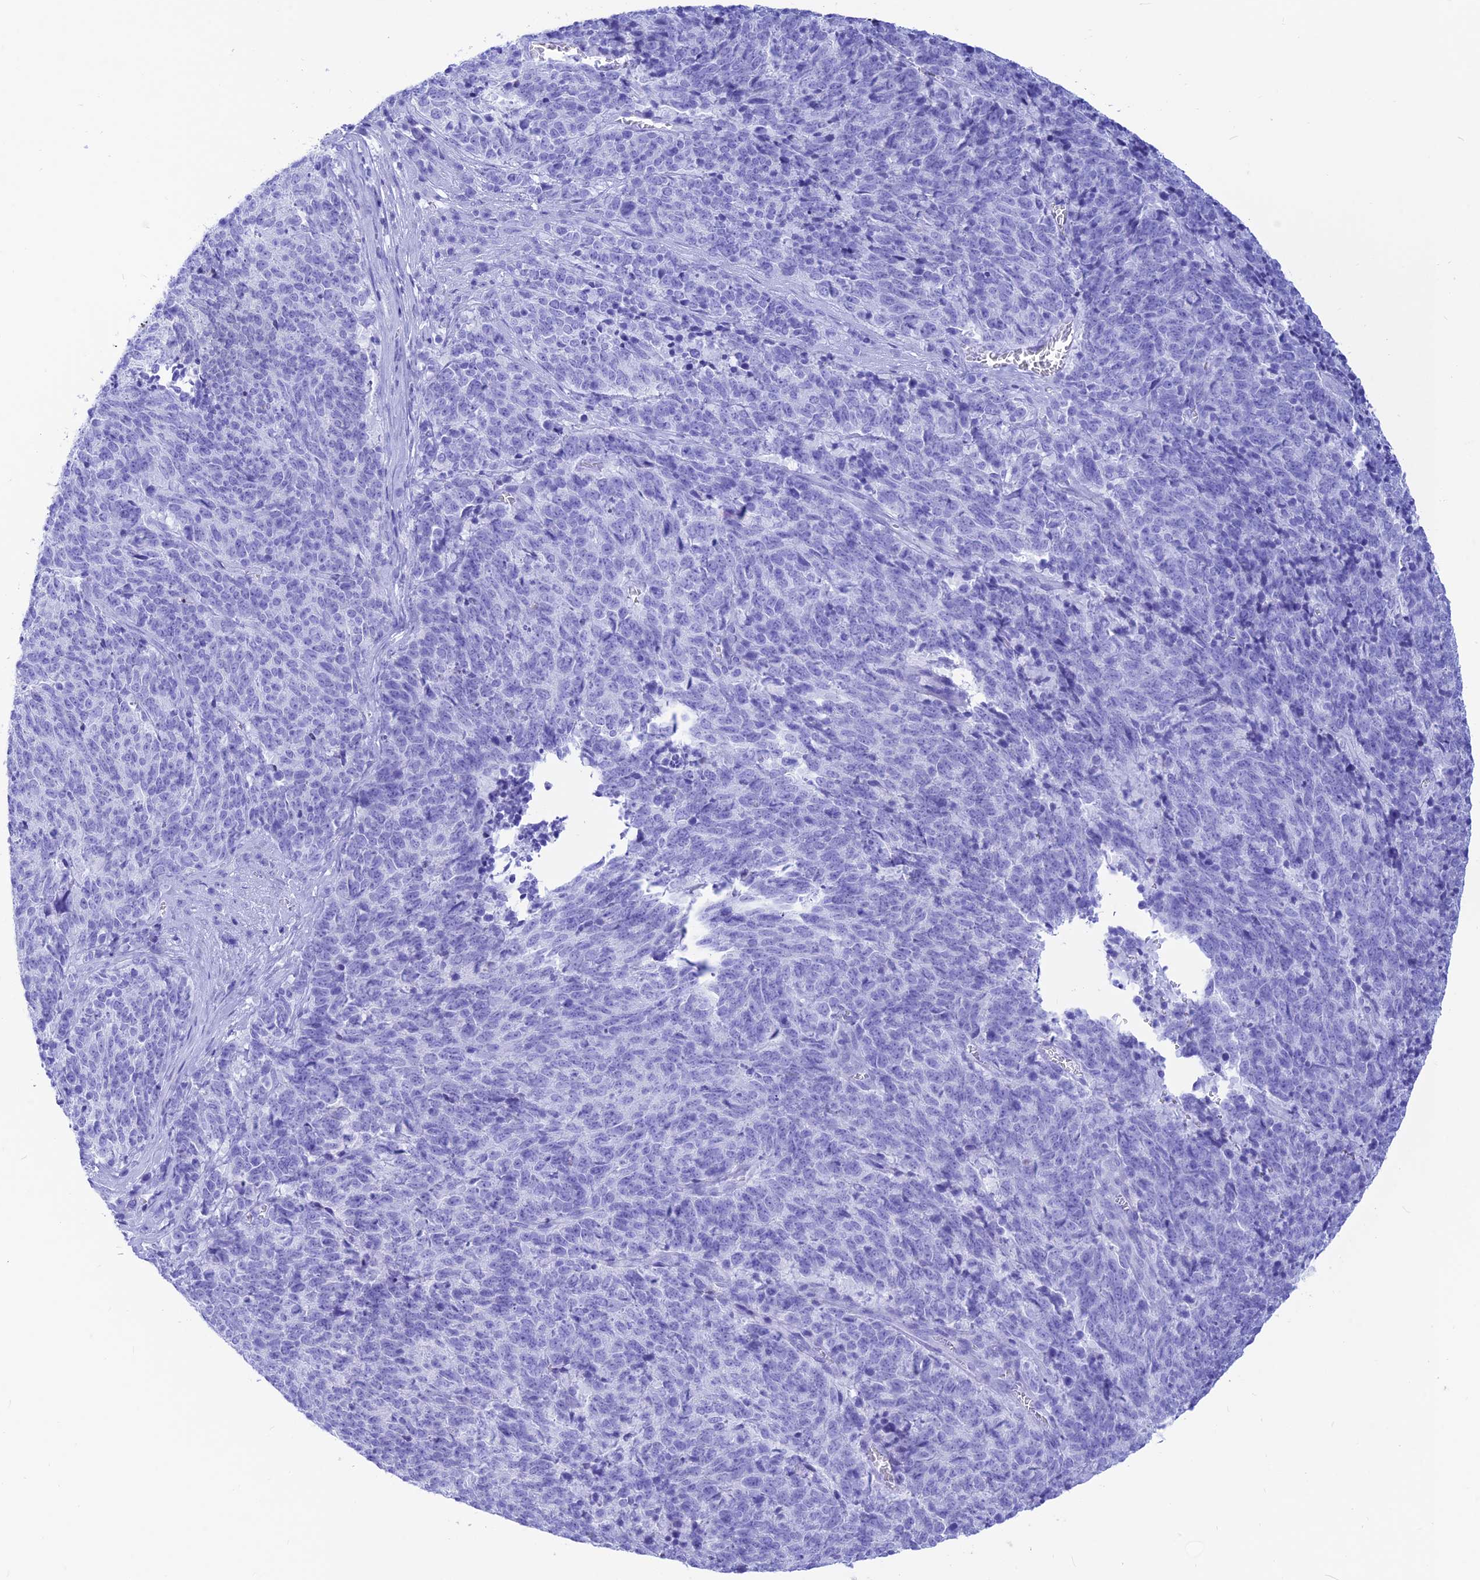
{"staining": {"intensity": "negative", "quantity": "none", "location": "none"}, "tissue": "cervical cancer", "cell_type": "Tumor cells", "image_type": "cancer", "snomed": [{"axis": "morphology", "description": "Squamous cell carcinoma, NOS"}, {"axis": "topography", "description": "Cervix"}], "caption": "Tumor cells are negative for protein expression in human squamous cell carcinoma (cervical).", "gene": "PRNP", "patient": {"sex": "female", "age": 29}}